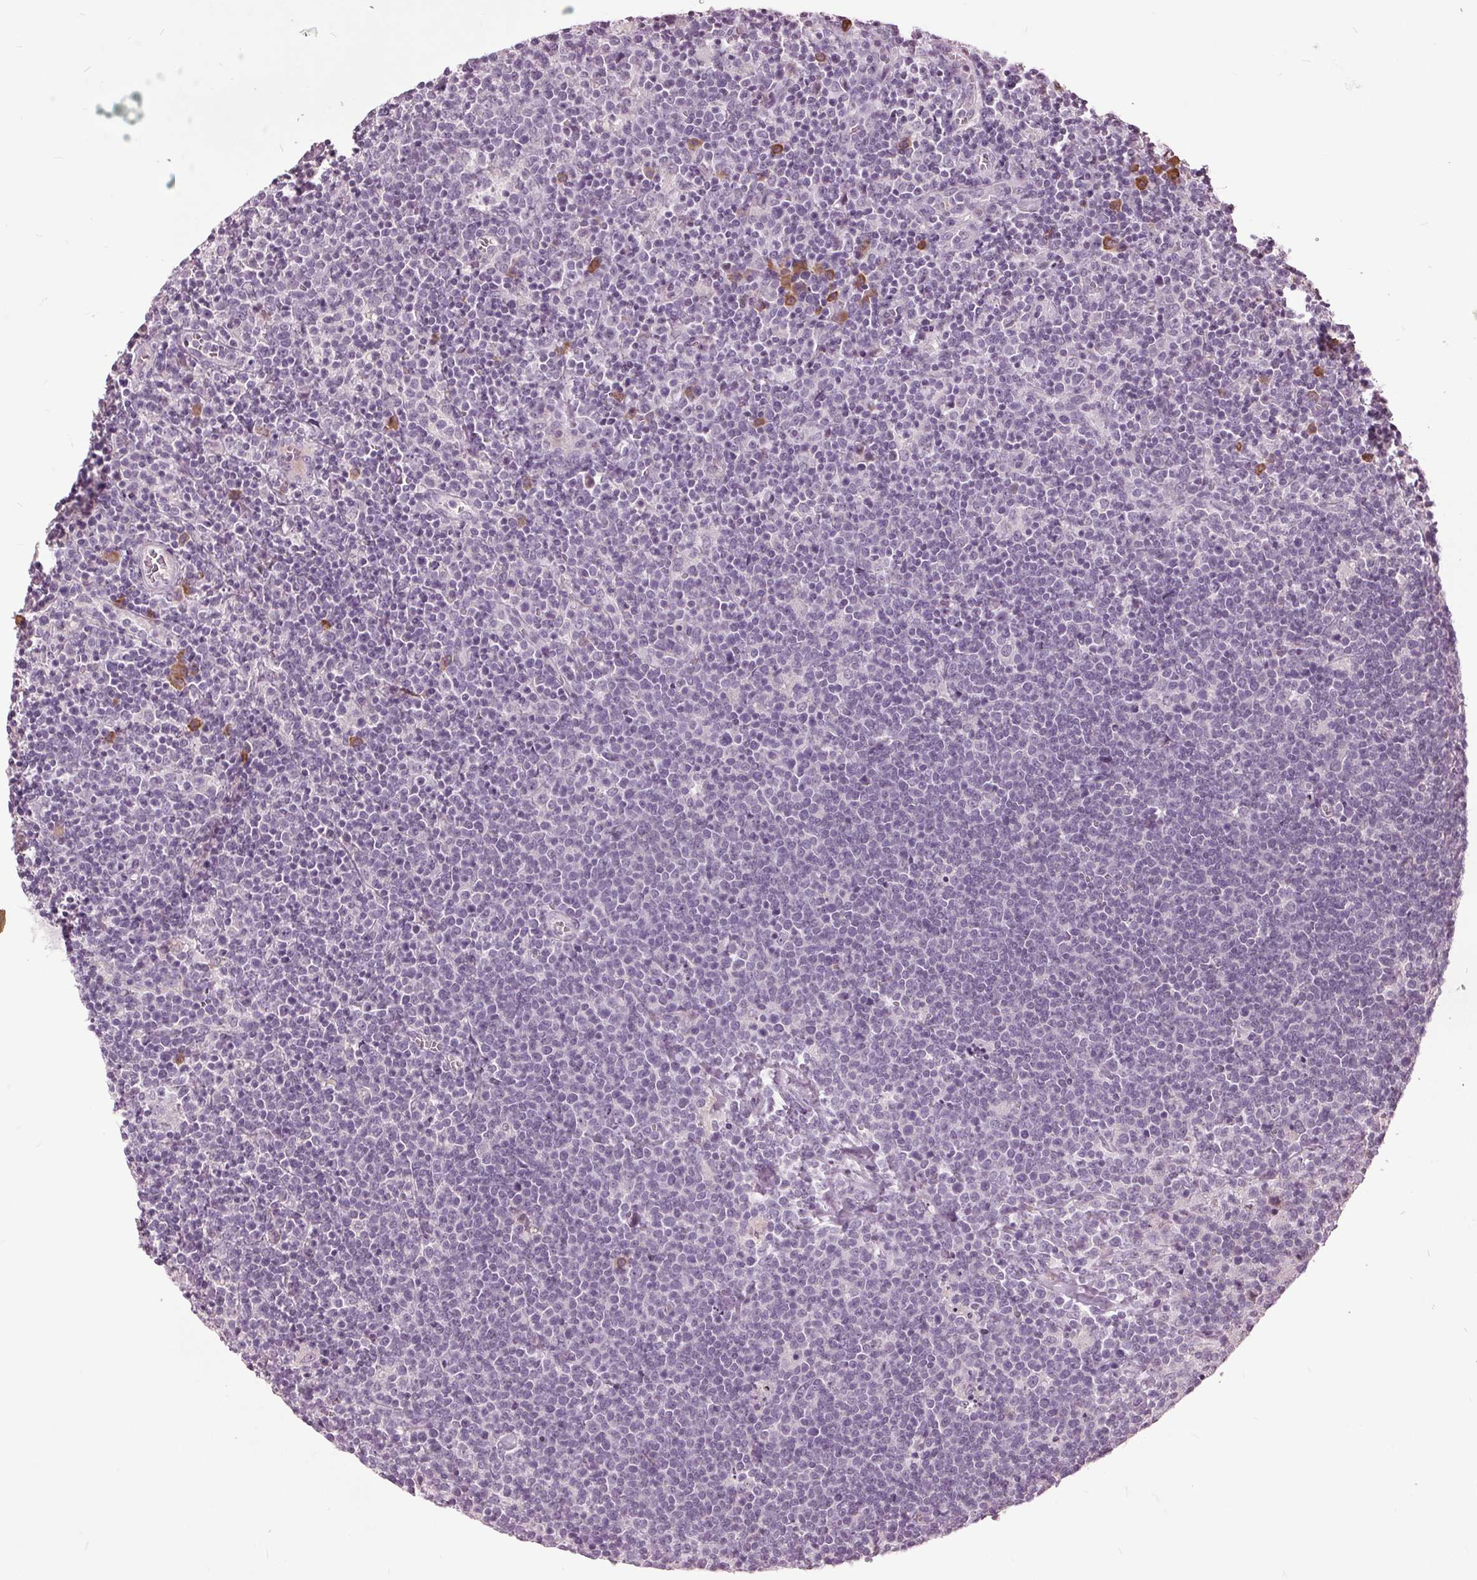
{"staining": {"intensity": "negative", "quantity": "none", "location": "none"}, "tissue": "lymphoma", "cell_type": "Tumor cells", "image_type": "cancer", "snomed": [{"axis": "morphology", "description": "Malignant lymphoma, non-Hodgkin's type, High grade"}, {"axis": "topography", "description": "Lymph node"}], "caption": "Immunohistochemical staining of human lymphoma demonstrates no significant positivity in tumor cells.", "gene": "CXCL16", "patient": {"sex": "male", "age": 61}}